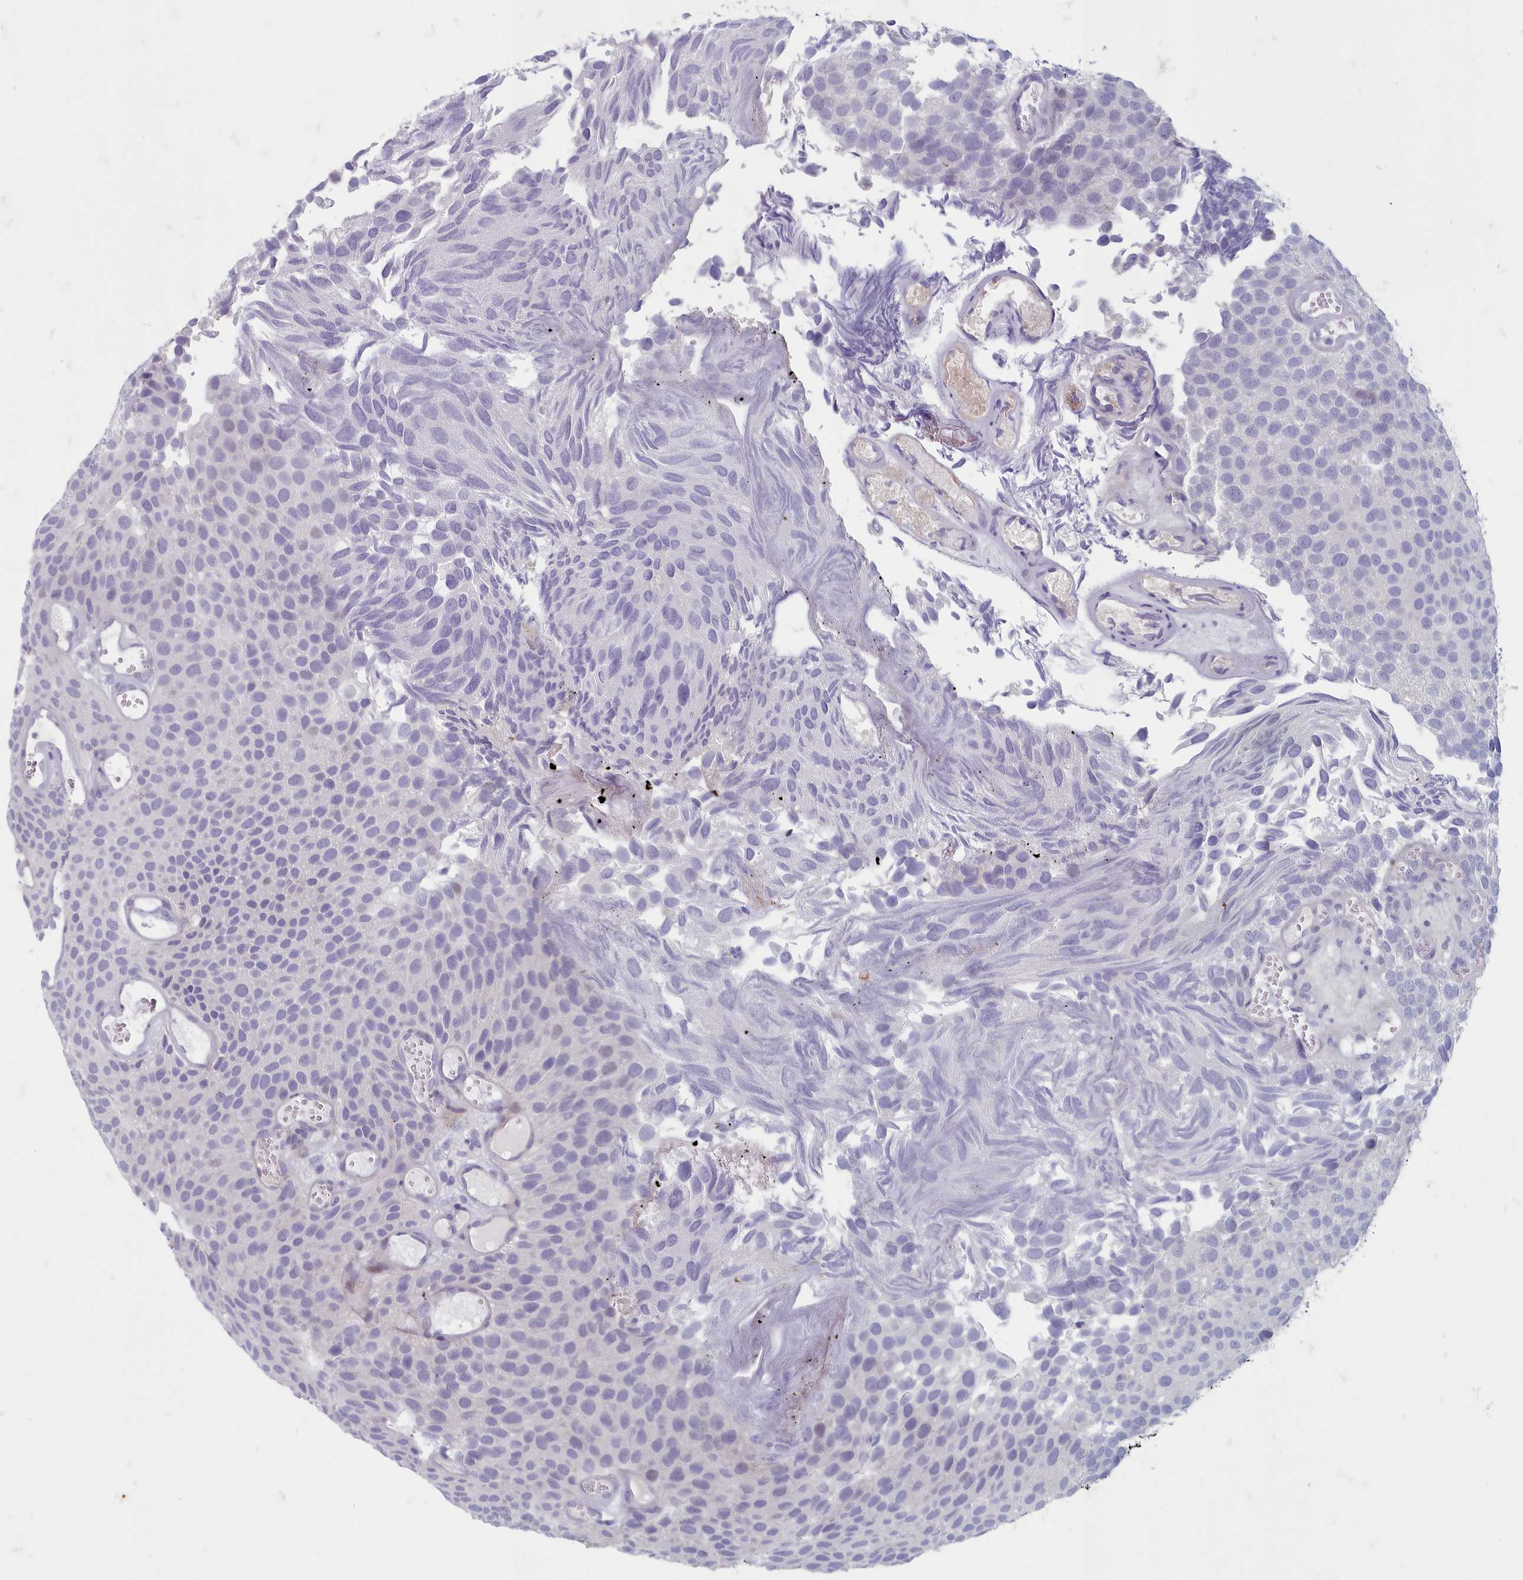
{"staining": {"intensity": "negative", "quantity": "none", "location": "none"}, "tissue": "urothelial cancer", "cell_type": "Tumor cells", "image_type": "cancer", "snomed": [{"axis": "morphology", "description": "Urothelial carcinoma, Low grade"}, {"axis": "topography", "description": "Urinary bladder"}], "caption": "The photomicrograph reveals no staining of tumor cells in urothelial cancer.", "gene": "INSYN2A", "patient": {"sex": "male", "age": 89}}